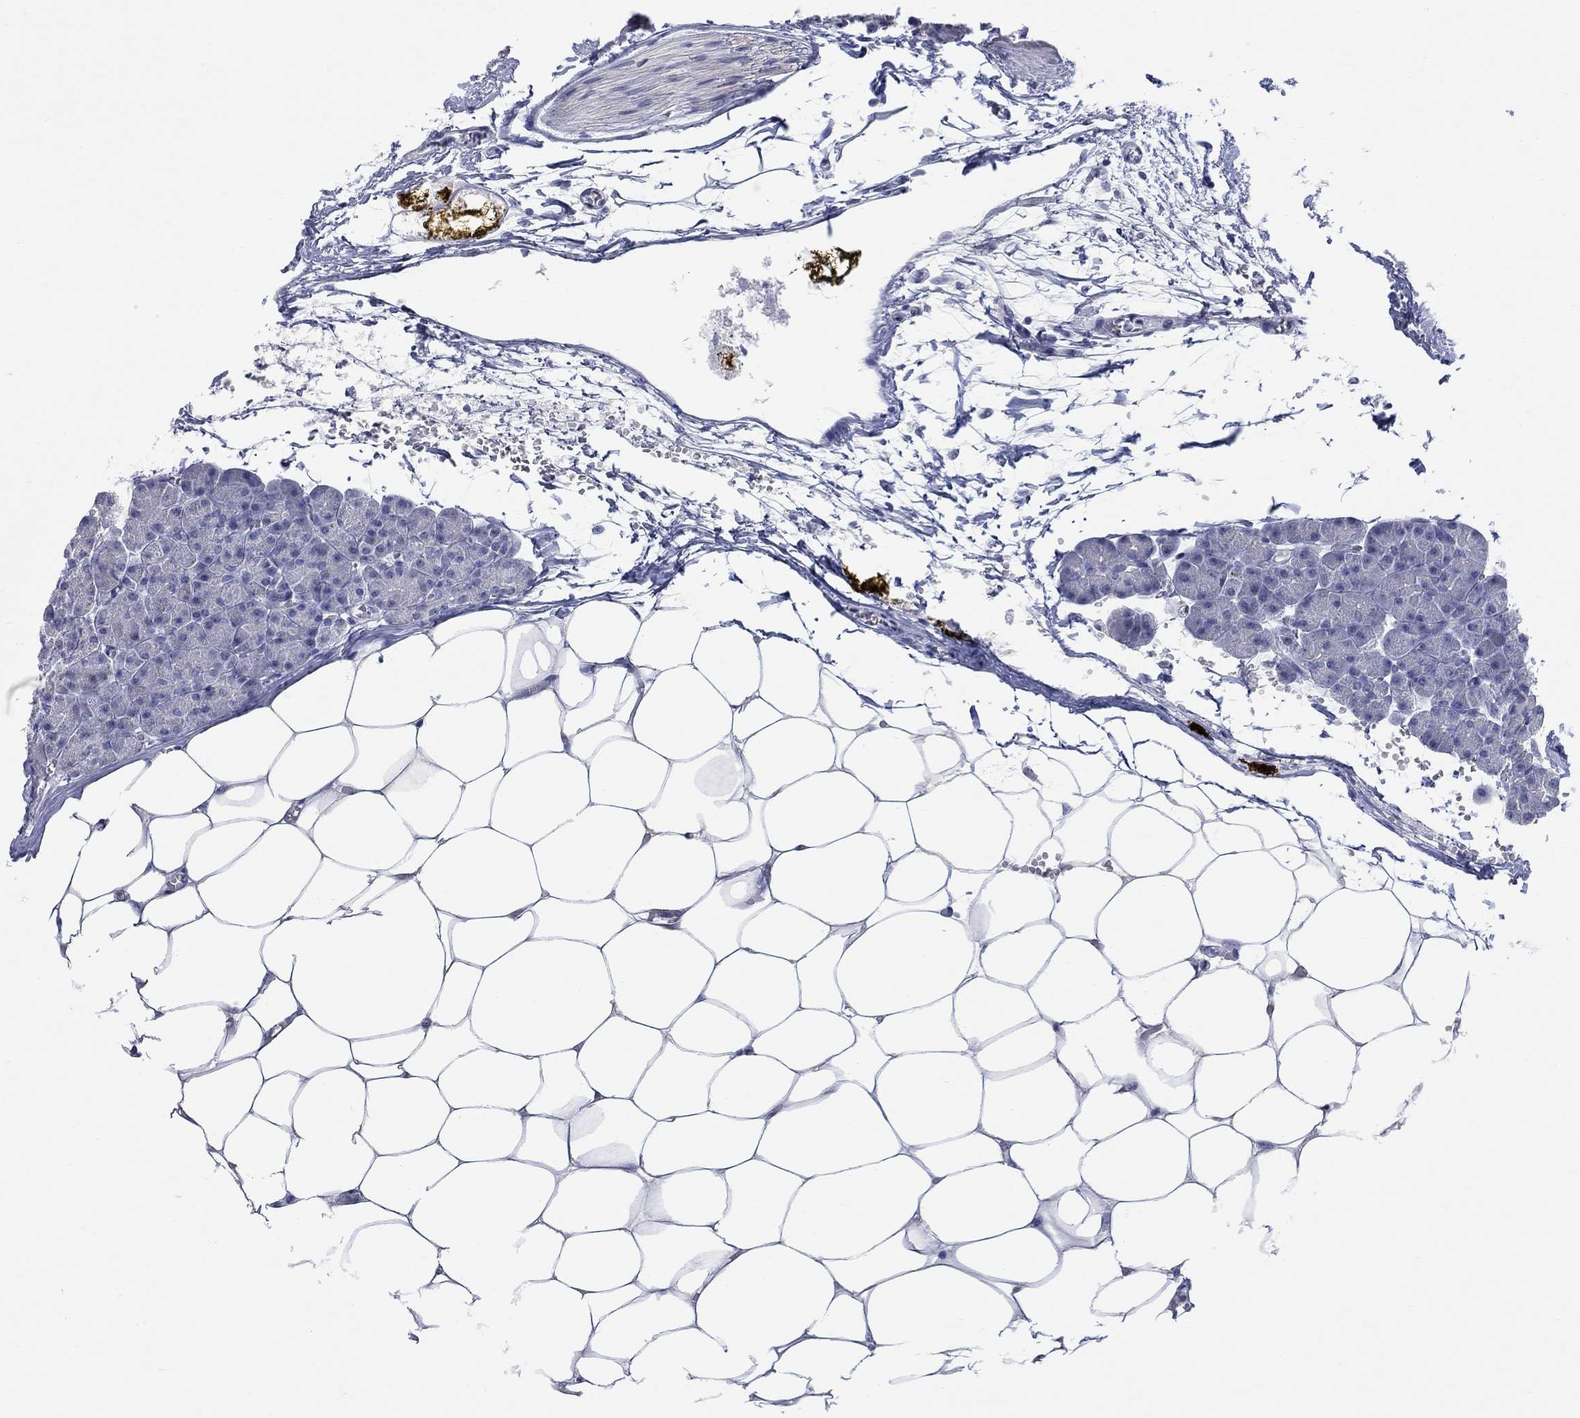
{"staining": {"intensity": "negative", "quantity": "none", "location": "none"}, "tissue": "pancreas", "cell_type": "Exocrine glandular cells", "image_type": "normal", "snomed": [{"axis": "morphology", "description": "Normal tissue, NOS"}, {"axis": "topography", "description": "Pancreas"}], "caption": "A histopathology image of pancreas stained for a protein displays no brown staining in exocrine glandular cells. (DAB immunohistochemistry (IHC) with hematoxylin counter stain).", "gene": "ATP6V1G2", "patient": {"sex": "female", "age": 45}}